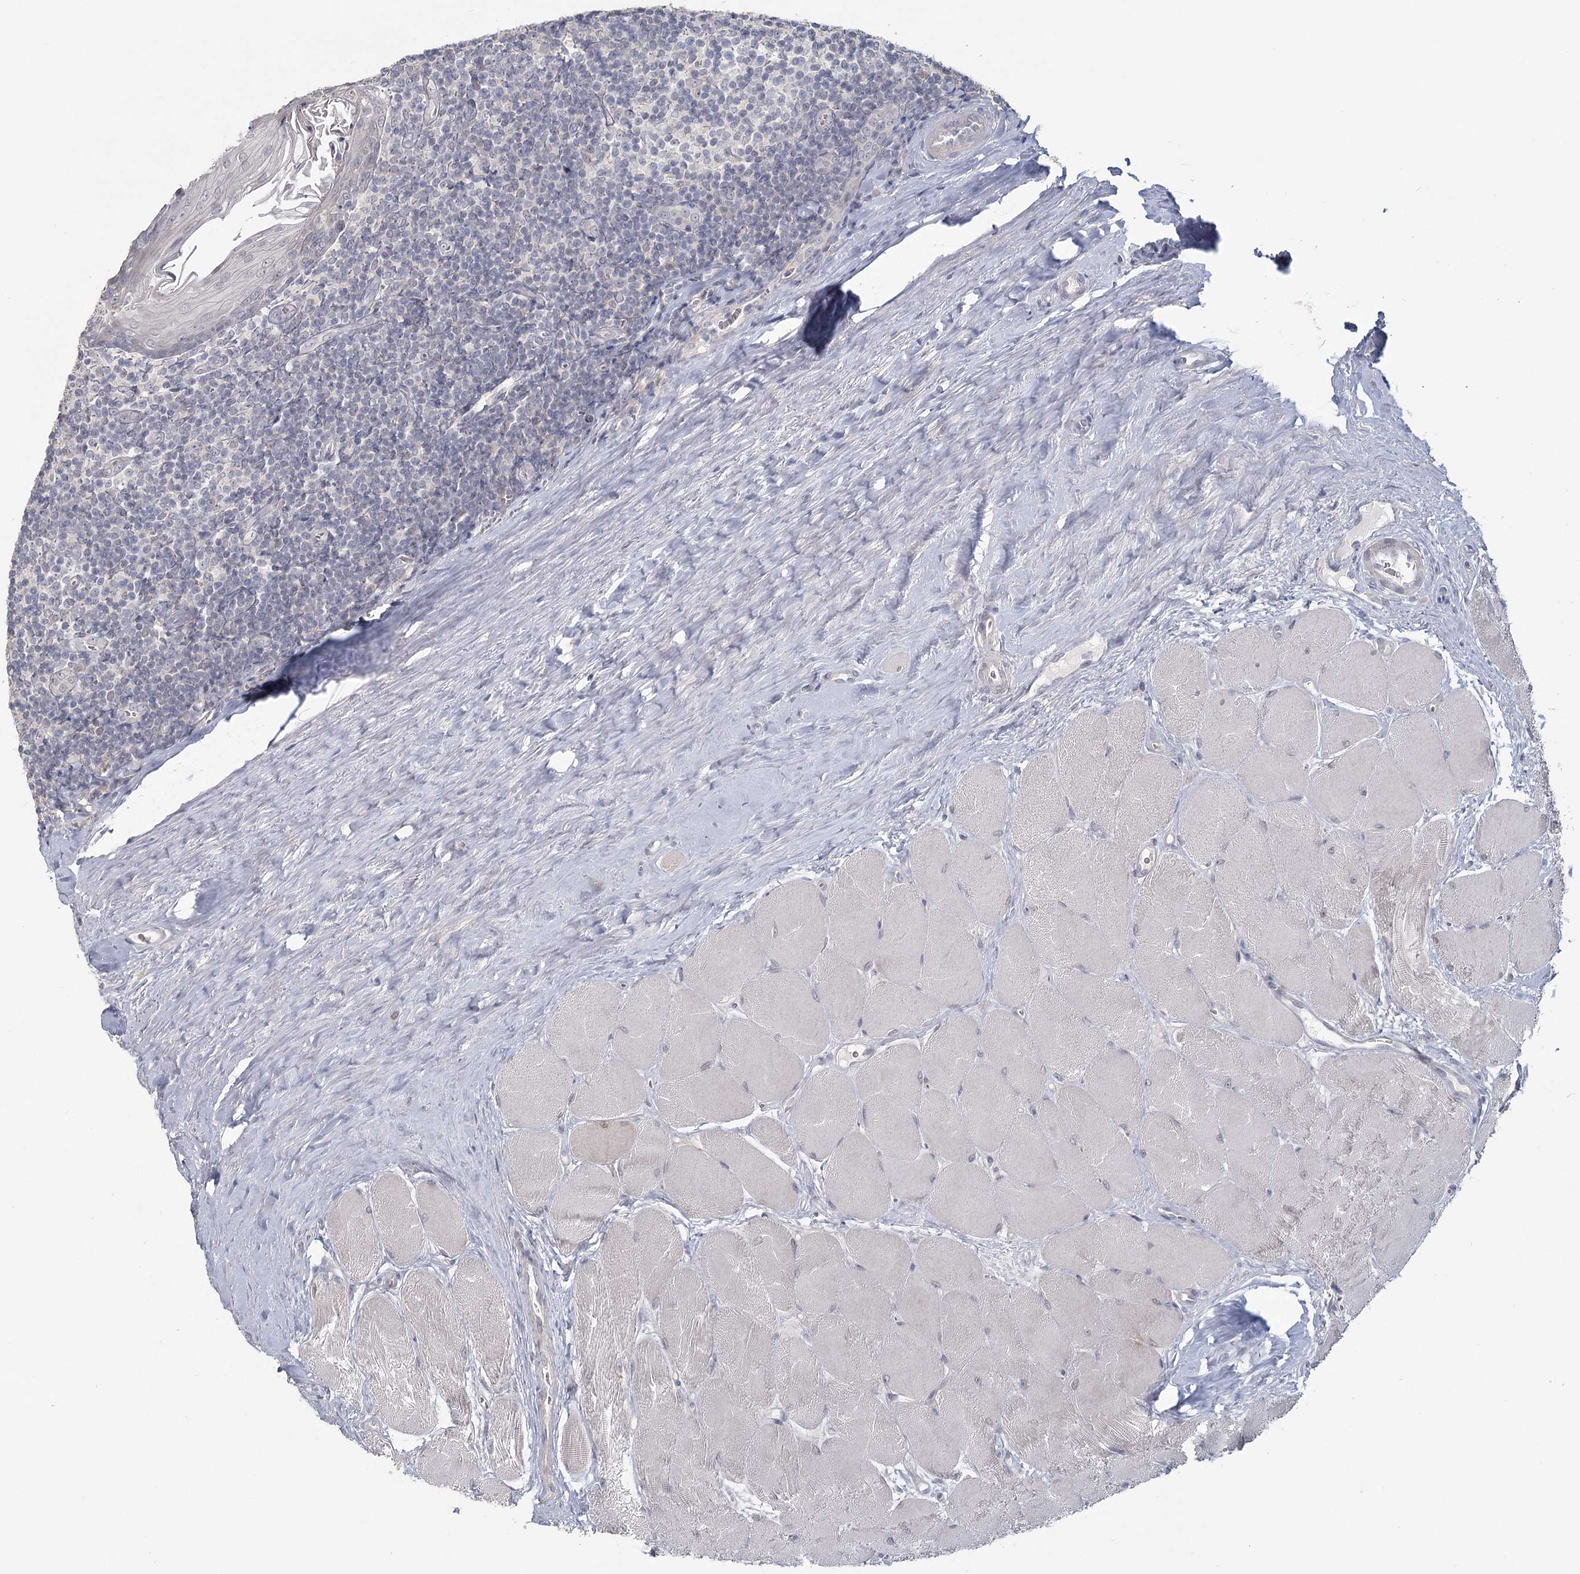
{"staining": {"intensity": "negative", "quantity": "none", "location": "none"}, "tissue": "tonsil", "cell_type": "Germinal center cells", "image_type": "normal", "snomed": [{"axis": "morphology", "description": "Normal tissue, NOS"}, {"axis": "topography", "description": "Tonsil"}], "caption": "The immunohistochemistry micrograph has no significant expression in germinal center cells of tonsil. The staining is performed using DAB (3,3'-diaminobenzidine) brown chromogen with nuclei counter-stained in using hematoxylin.", "gene": "USP11", "patient": {"sex": "male", "age": 27}}